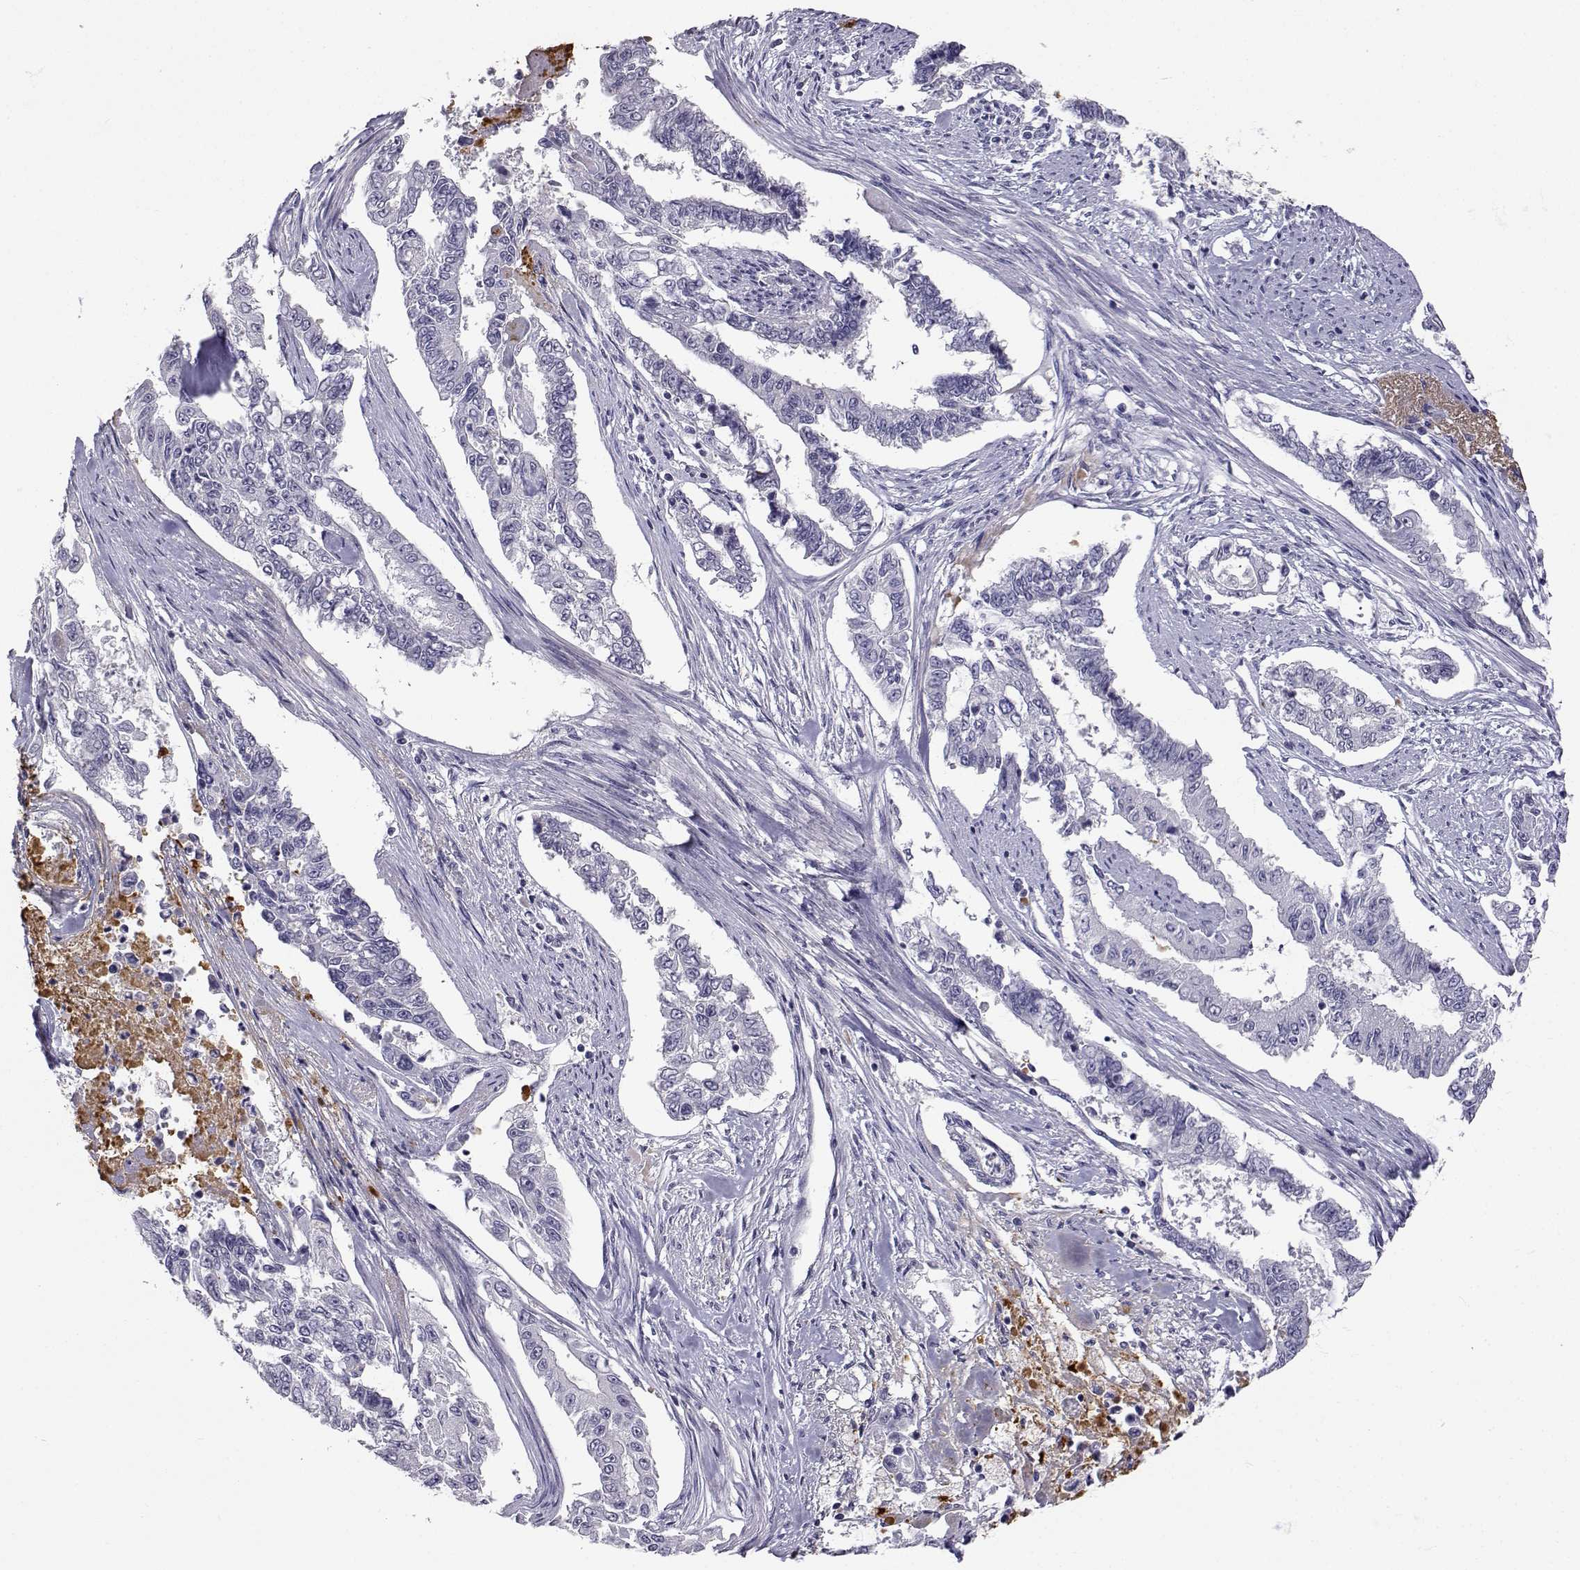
{"staining": {"intensity": "negative", "quantity": "none", "location": "none"}, "tissue": "endometrial cancer", "cell_type": "Tumor cells", "image_type": "cancer", "snomed": [{"axis": "morphology", "description": "Adenocarcinoma, NOS"}, {"axis": "topography", "description": "Uterus"}], "caption": "Immunohistochemistry (IHC) histopathology image of endometrial cancer stained for a protein (brown), which reveals no staining in tumor cells.", "gene": "SLC6A3", "patient": {"sex": "female", "age": 59}}